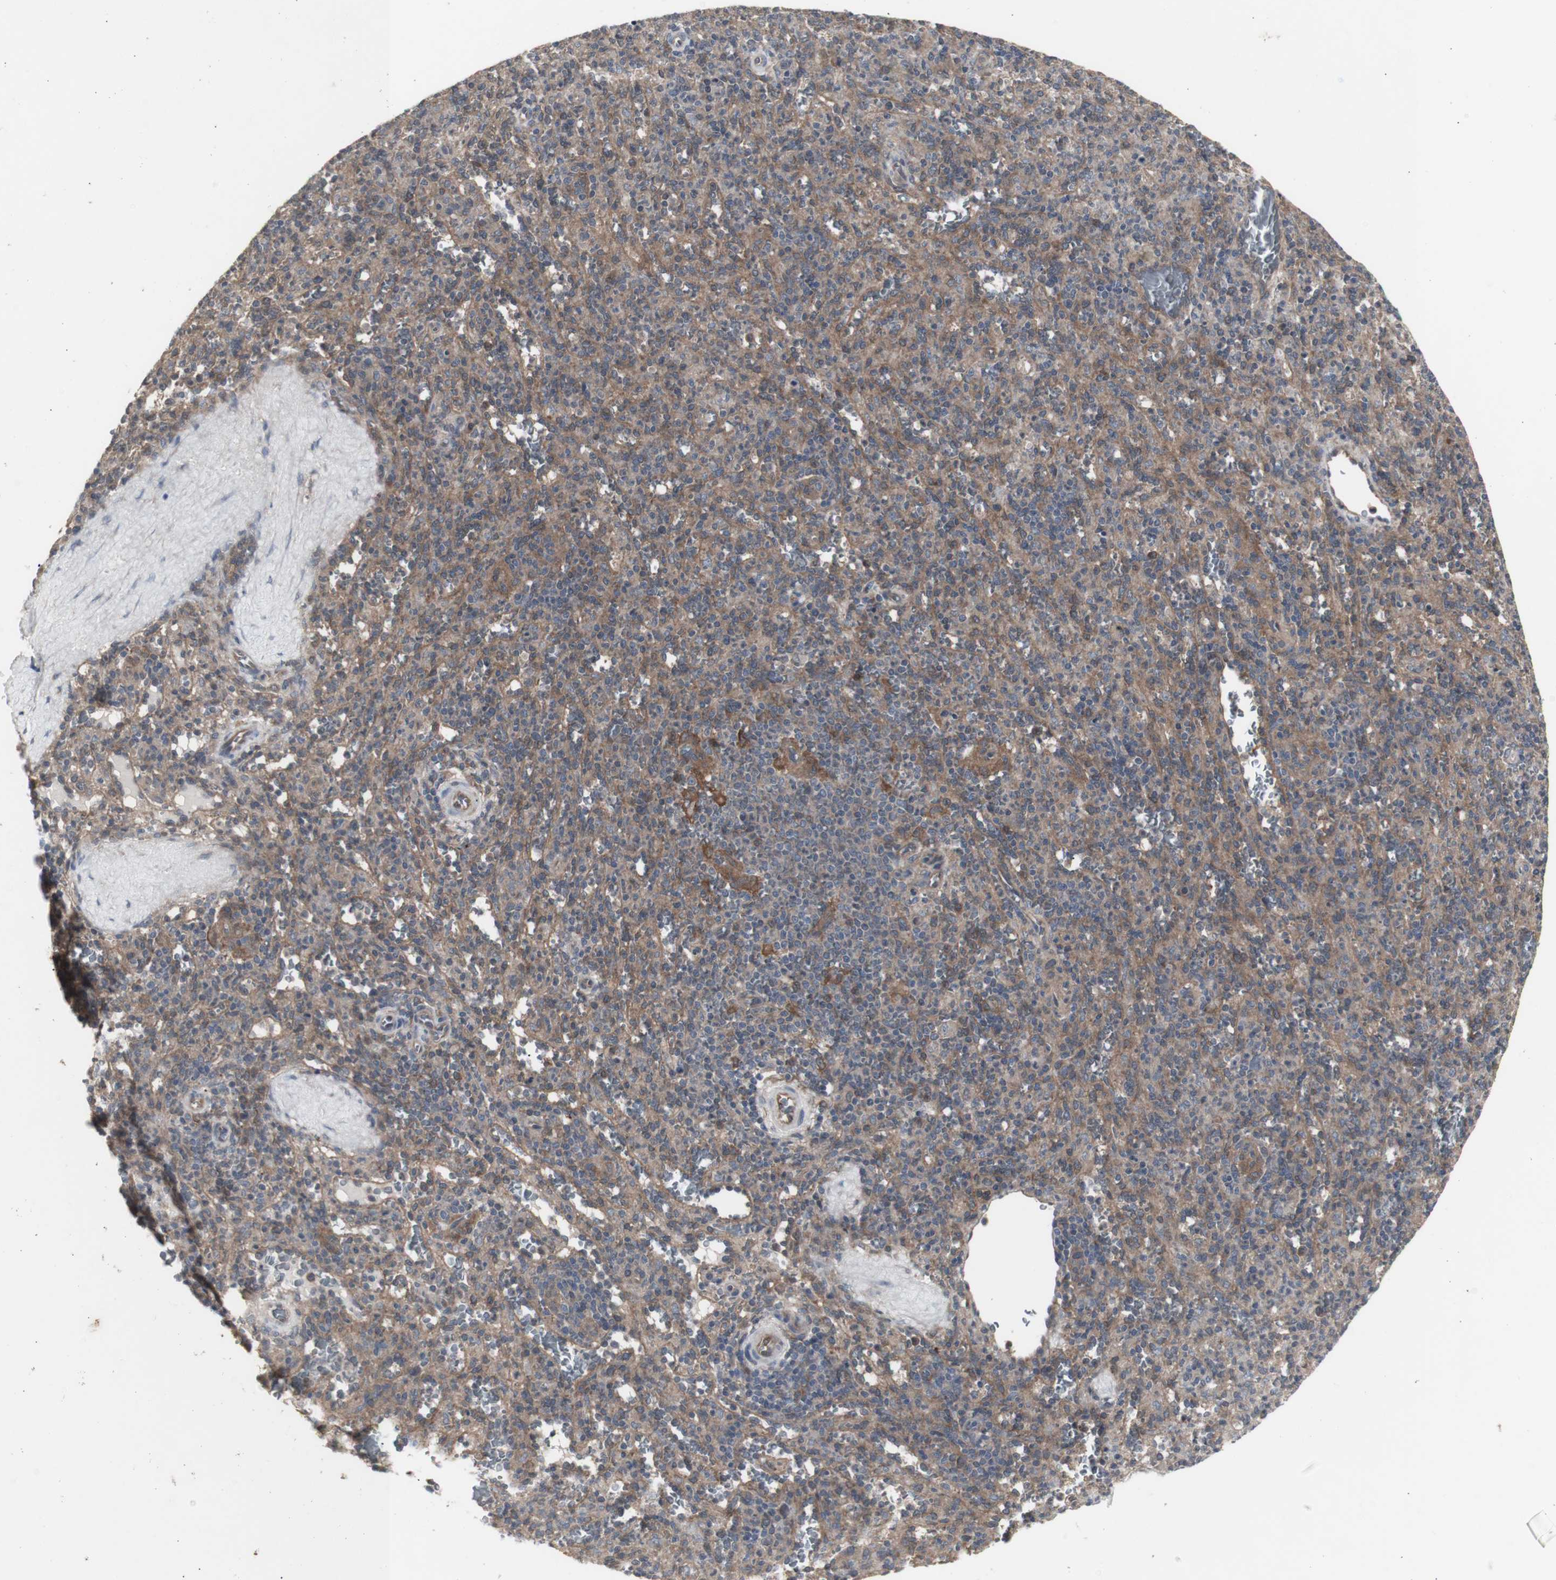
{"staining": {"intensity": "weak", "quantity": ">75%", "location": "cytoplasmic/membranous"}, "tissue": "spleen", "cell_type": "Cells in red pulp", "image_type": "normal", "snomed": [{"axis": "morphology", "description": "Normal tissue, NOS"}, {"axis": "topography", "description": "Spleen"}], "caption": "Cells in red pulp display low levels of weak cytoplasmic/membranous positivity in about >75% of cells in benign human spleen.", "gene": "CHURC1", "patient": {"sex": "male", "age": 36}}